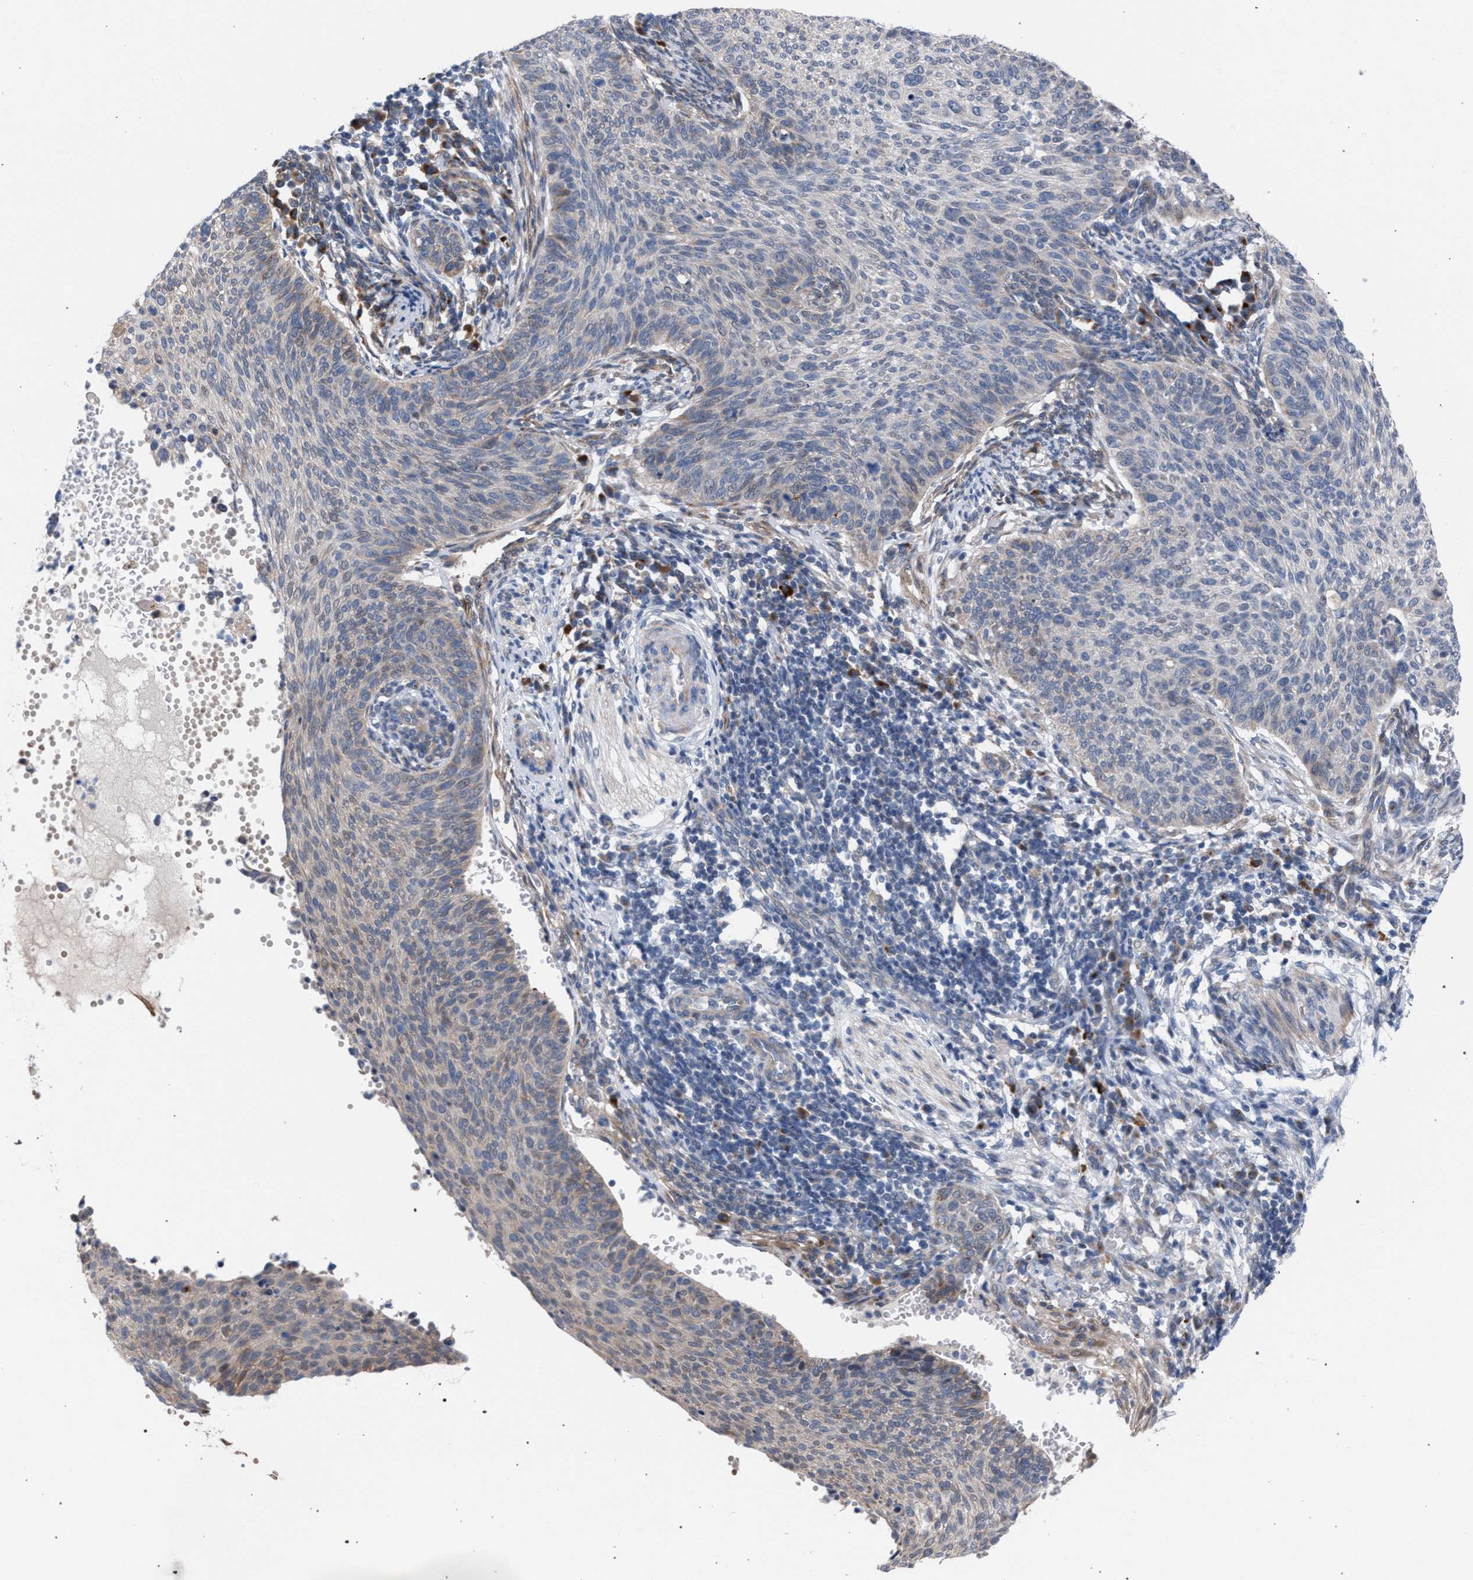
{"staining": {"intensity": "weak", "quantity": "25%-75%", "location": "cytoplasmic/membranous"}, "tissue": "cervical cancer", "cell_type": "Tumor cells", "image_type": "cancer", "snomed": [{"axis": "morphology", "description": "Squamous cell carcinoma, NOS"}, {"axis": "topography", "description": "Cervix"}], "caption": "Immunohistochemical staining of cervical squamous cell carcinoma shows low levels of weak cytoplasmic/membranous staining in about 25%-75% of tumor cells.", "gene": "RNF135", "patient": {"sex": "female", "age": 70}}